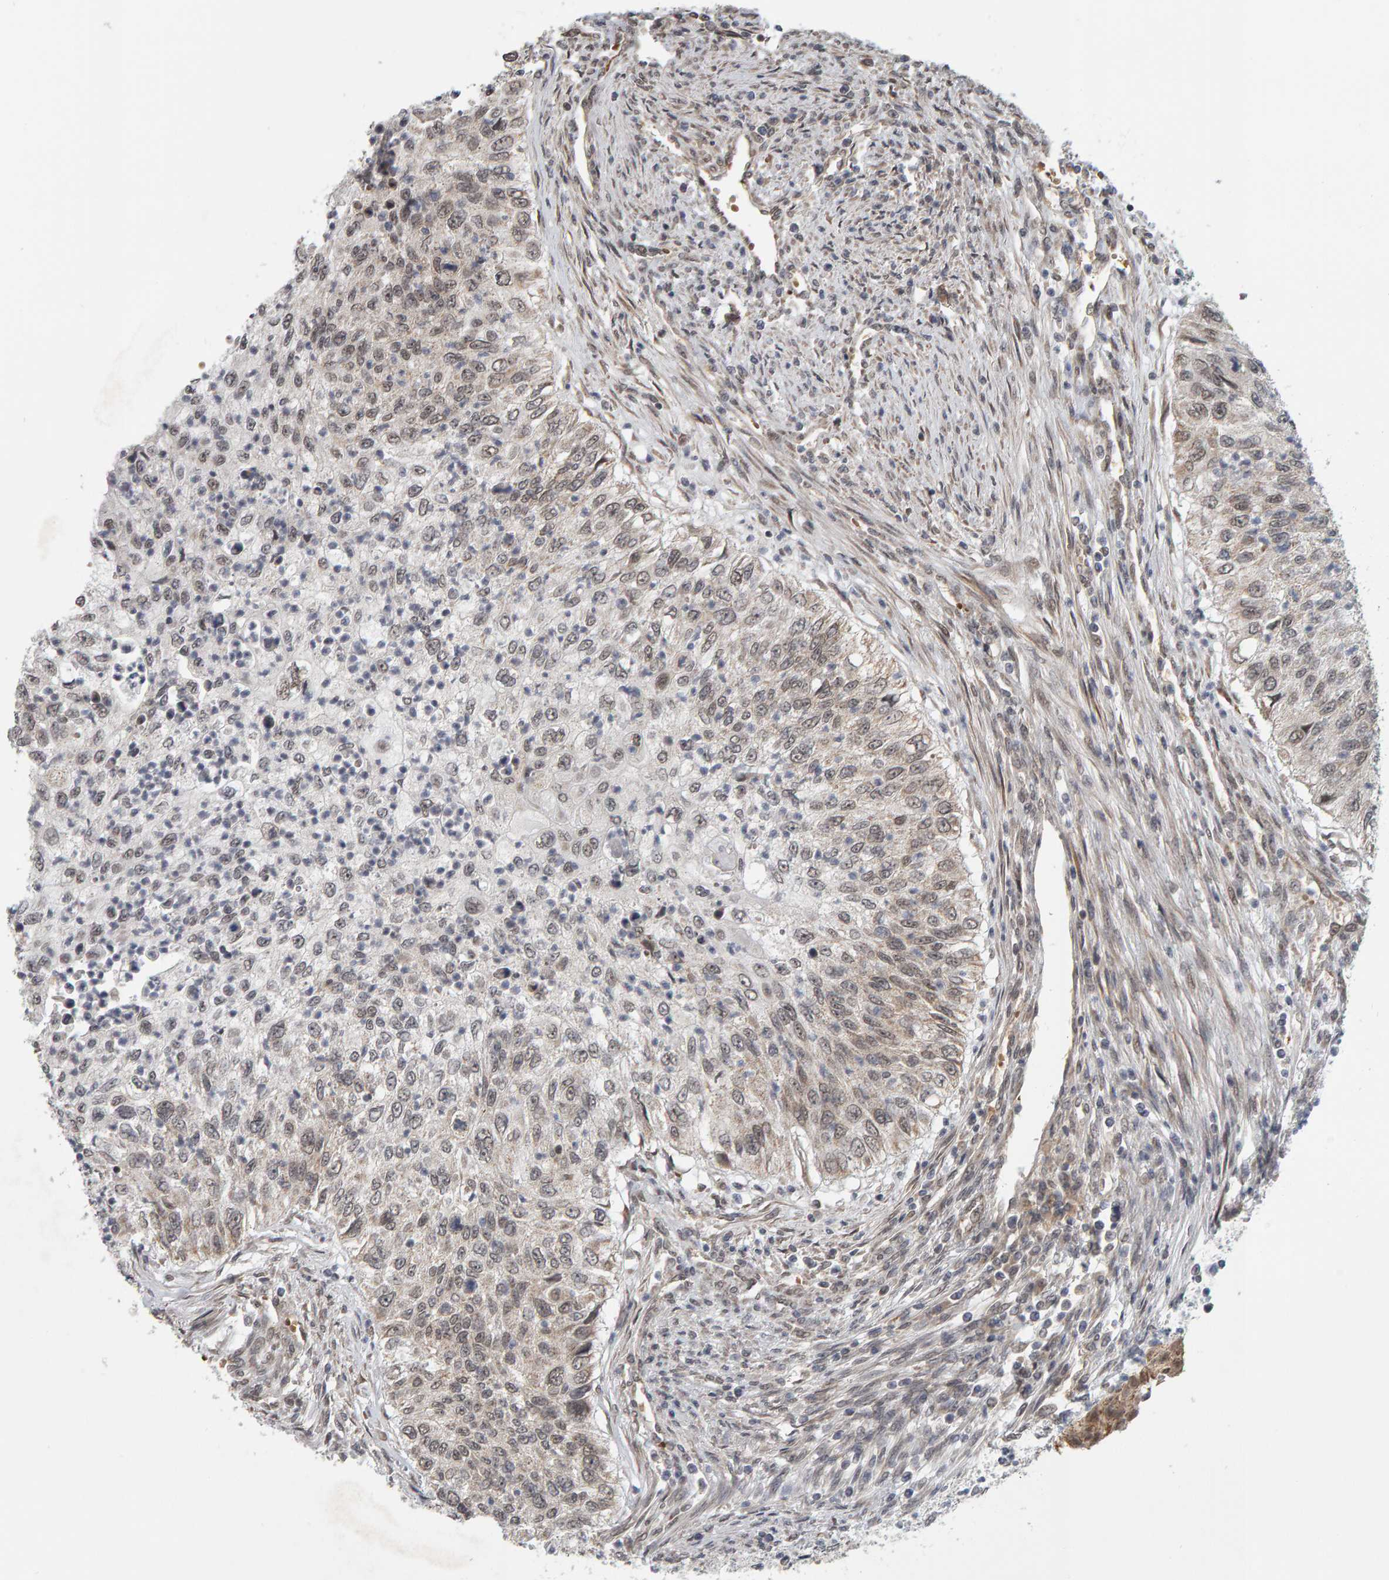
{"staining": {"intensity": "weak", "quantity": ">75%", "location": "nuclear"}, "tissue": "urothelial cancer", "cell_type": "Tumor cells", "image_type": "cancer", "snomed": [{"axis": "morphology", "description": "Urothelial carcinoma, High grade"}, {"axis": "topography", "description": "Urinary bladder"}], "caption": "Tumor cells show weak nuclear staining in approximately >75% of cells in high-grade urothelial carcinoma.", "gene": "DAP3", "patient": {"sex": "female", "age": 60}}